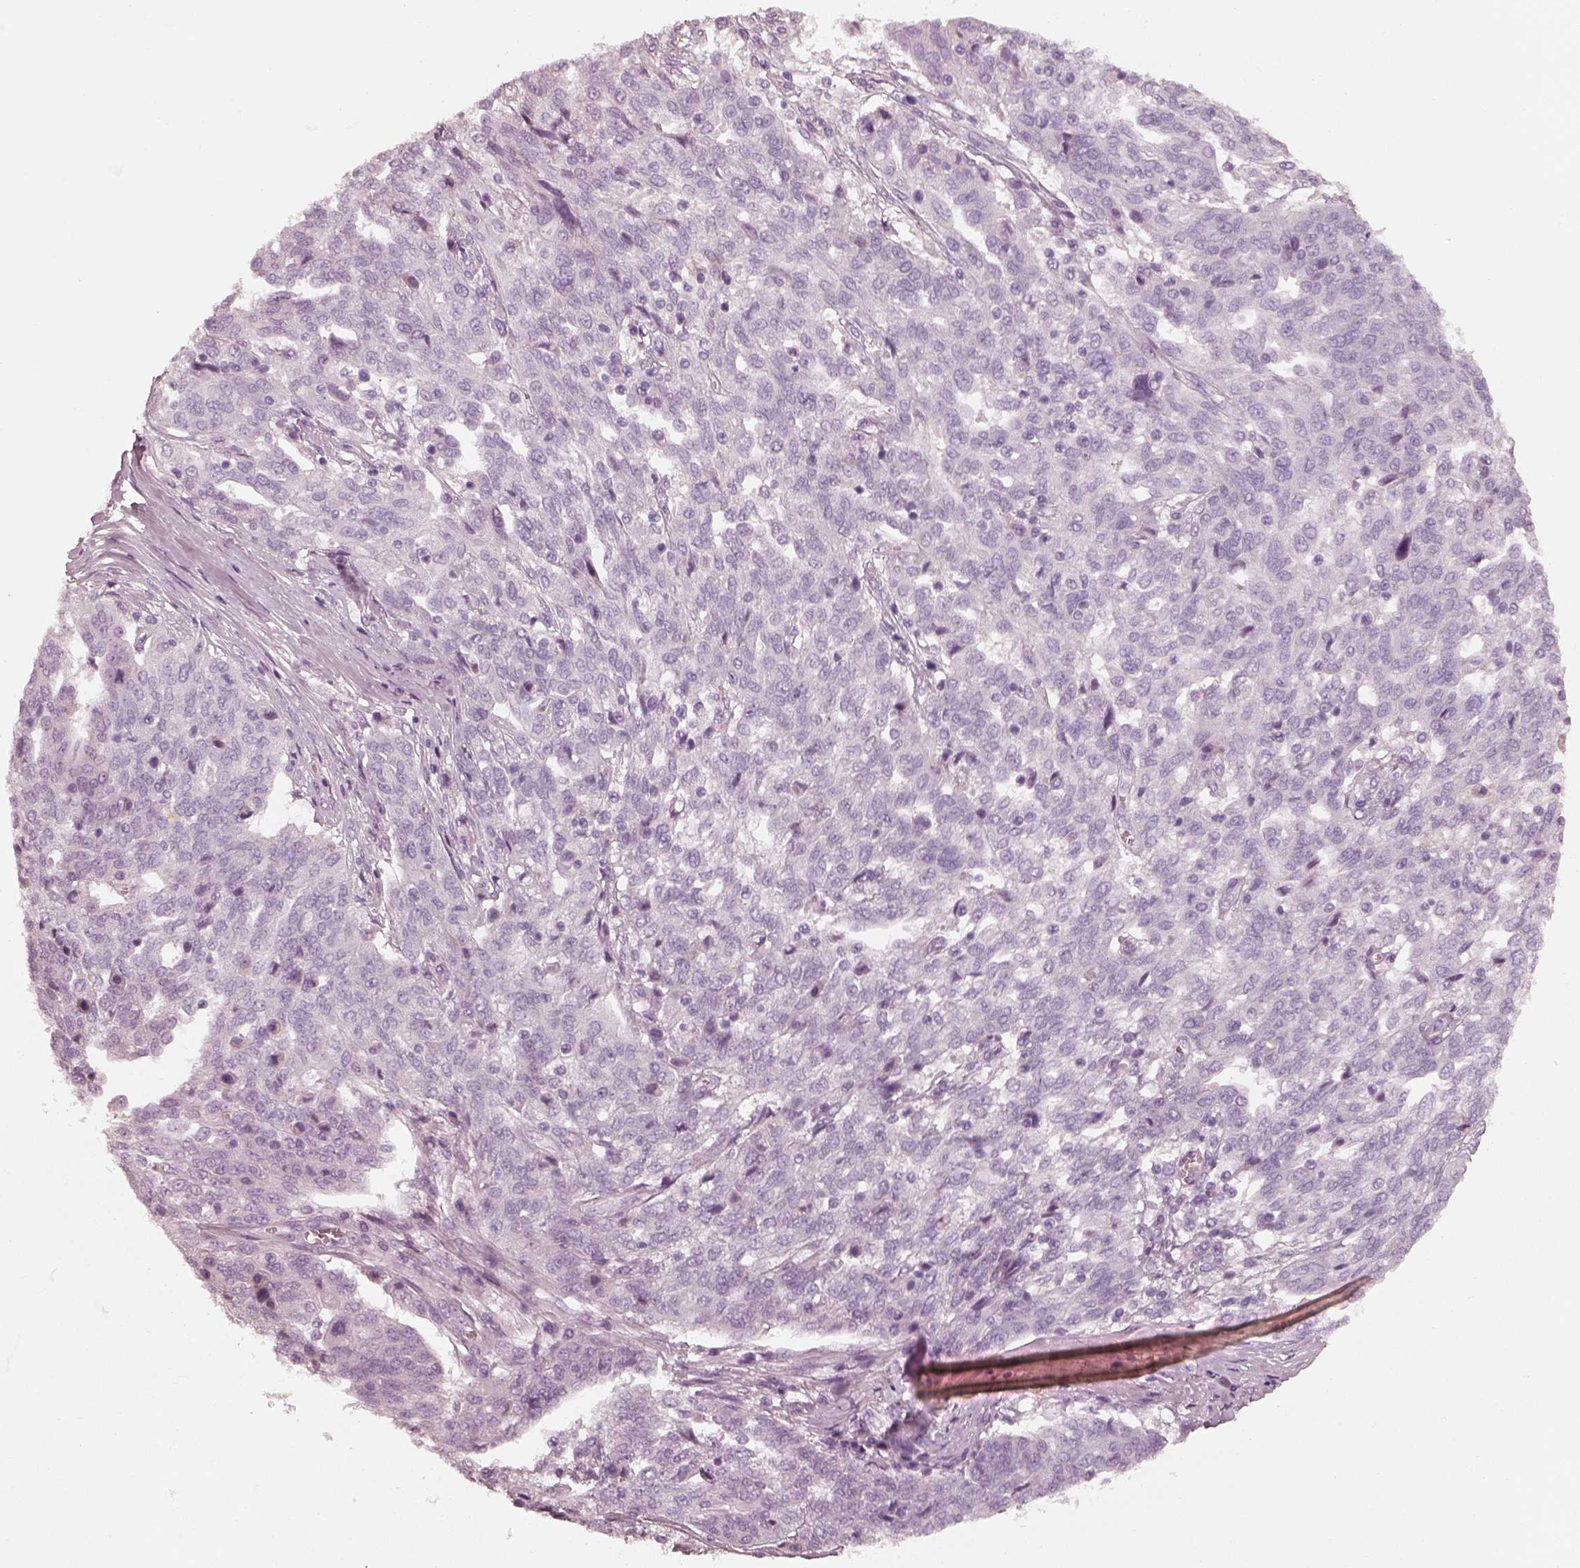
{"staining": {"intensity": "negative", "quantity": "none", "location": "none"}, "tissue": "ovarian cancer", "cell_type": "Tumor cells", "image_type": "cancer", "snomed": [{"axis": "morphology", "description": "Cystadenocarcinoma, serous, NOS"}, {"axis": "topography", "description": "Ovary"}], "caption": "High power microscopy histopathology image of an immunohistochemistry image of serous cystadenocarcinoma (ovarian), revealing no significant positivity in tumor cells.", "gene": "RS1", "patient": {"sex": "female", "age": 67}}